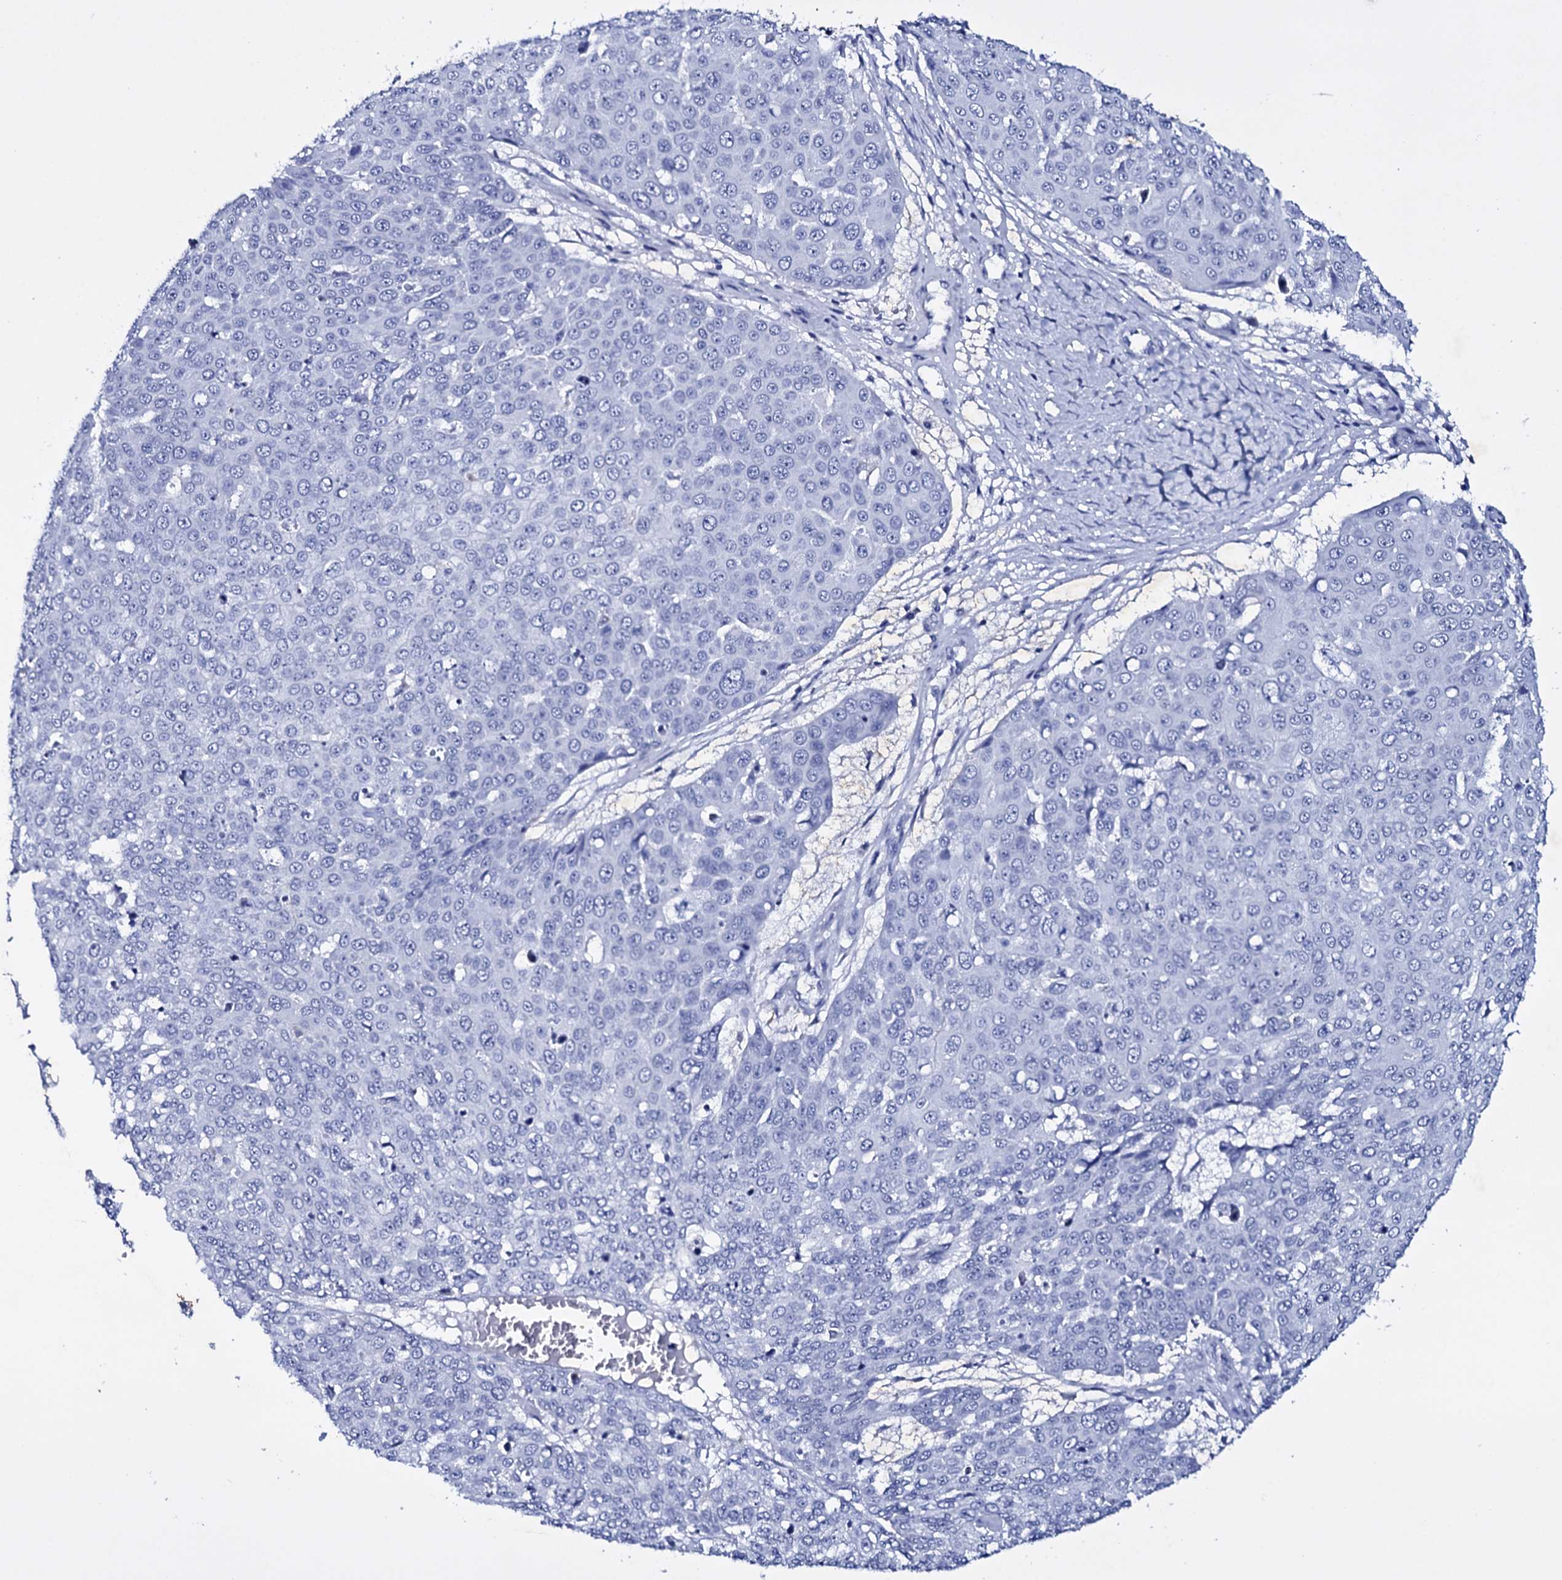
{"staining": {"intensity": "negative", "quantity": "none", "location": "none"}, "tissue": "skin cancer", "cell_type": "Tumor cells", "image_type": "cancer", "snomed": [{"axis": "morphology", "description": "Squamous cell carcinoma, NOS"}, {"axis": "topography", "description": "Skin"}], "caption": "There is no significant positivity in tumor cells of skin squamous cell carcinoma.", "gene": "ITPRID2", "patient": {"sex": "male", "age": 71}}